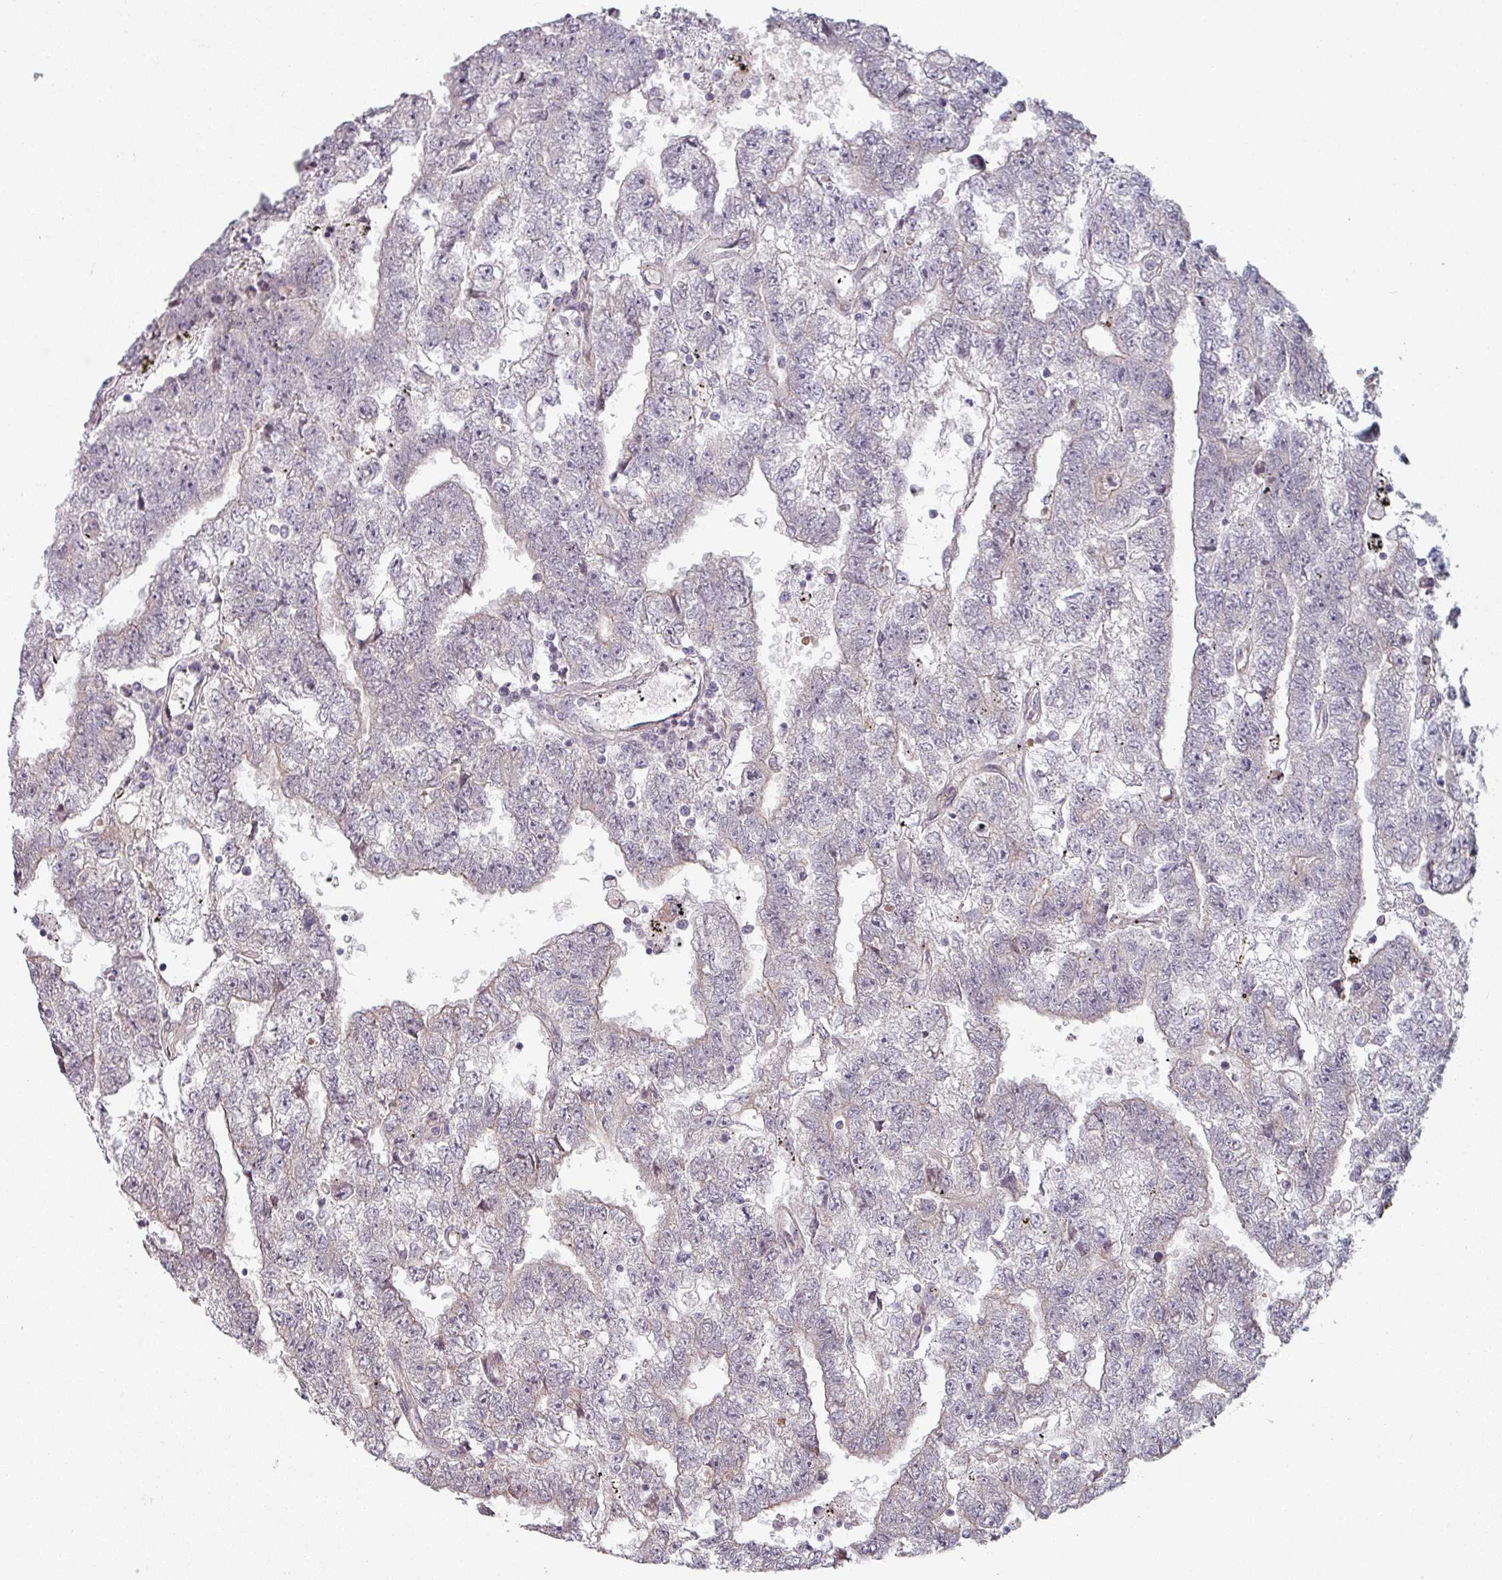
{"staining": {"intensity": "negative", "quantity": "none", "location": "none"}, "tissue": "testis cancer", "cell_type": "Tumor cells", "image_type": "cancer", "snomed": [{"axis": "morphology", "description": "Carcinoma, Embryonal, NOS"}, {"axis": "topography", "description": "Testis"}], "caption": "Image shows no significant protein staining in tumor cells of testis cancer (embryonal carcinoma).", "gene": "PLEKHJ1", "patient": {"sex": "male", "age": 25}}